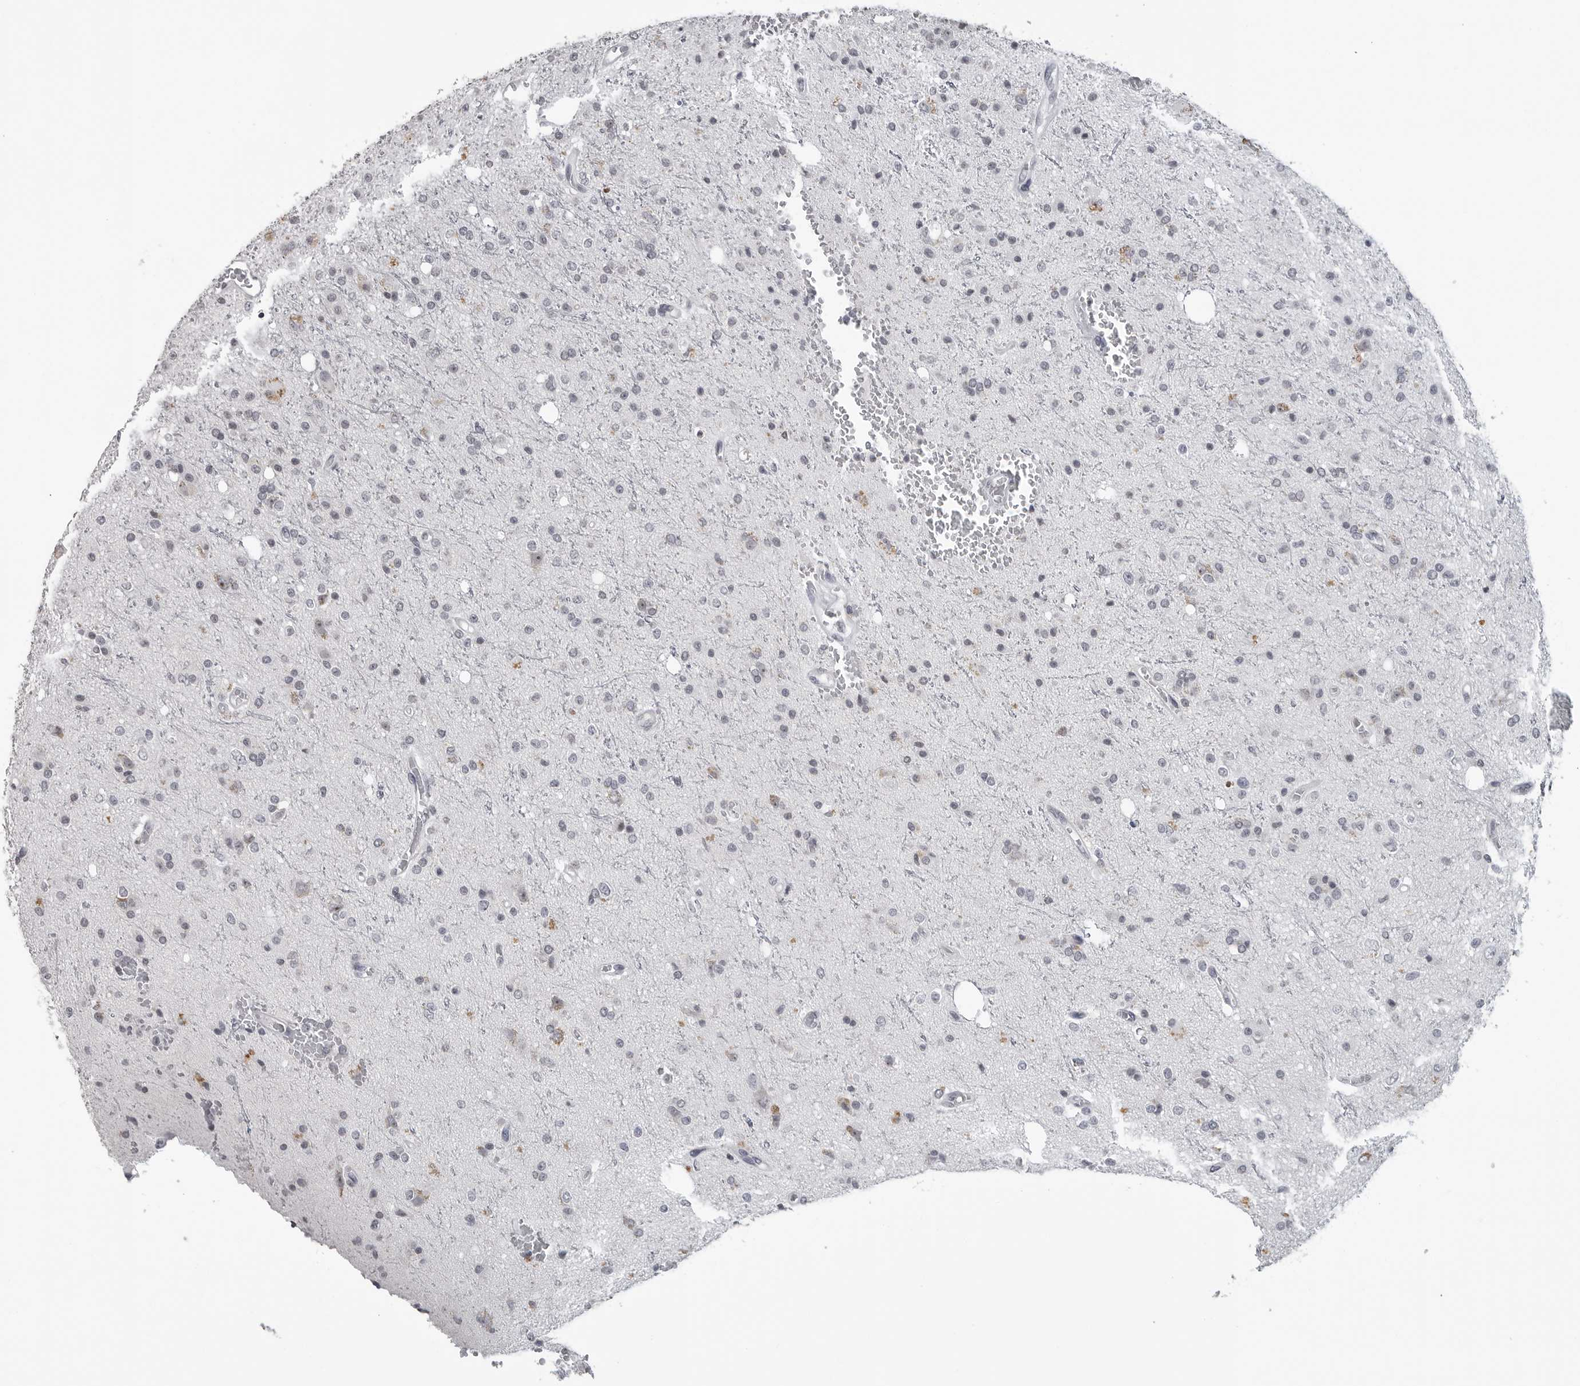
{"staining": {"intensity": "negative", "quantity": "none", "location": "none"}, "tissue": "glioma", "cell_type": "Tumor cells", "image_type": "cancer", "snomed": [{"axis": "morphology", "description": "Glioma, malignant, High grade"}, {"axis": "topography", "description": "Brain"}], "caption": "There is no significant staining in tumor cells of high-grade glioma (malignant).", "gene": "DDX54", "patient": {"sex": "male", "age": 47}}